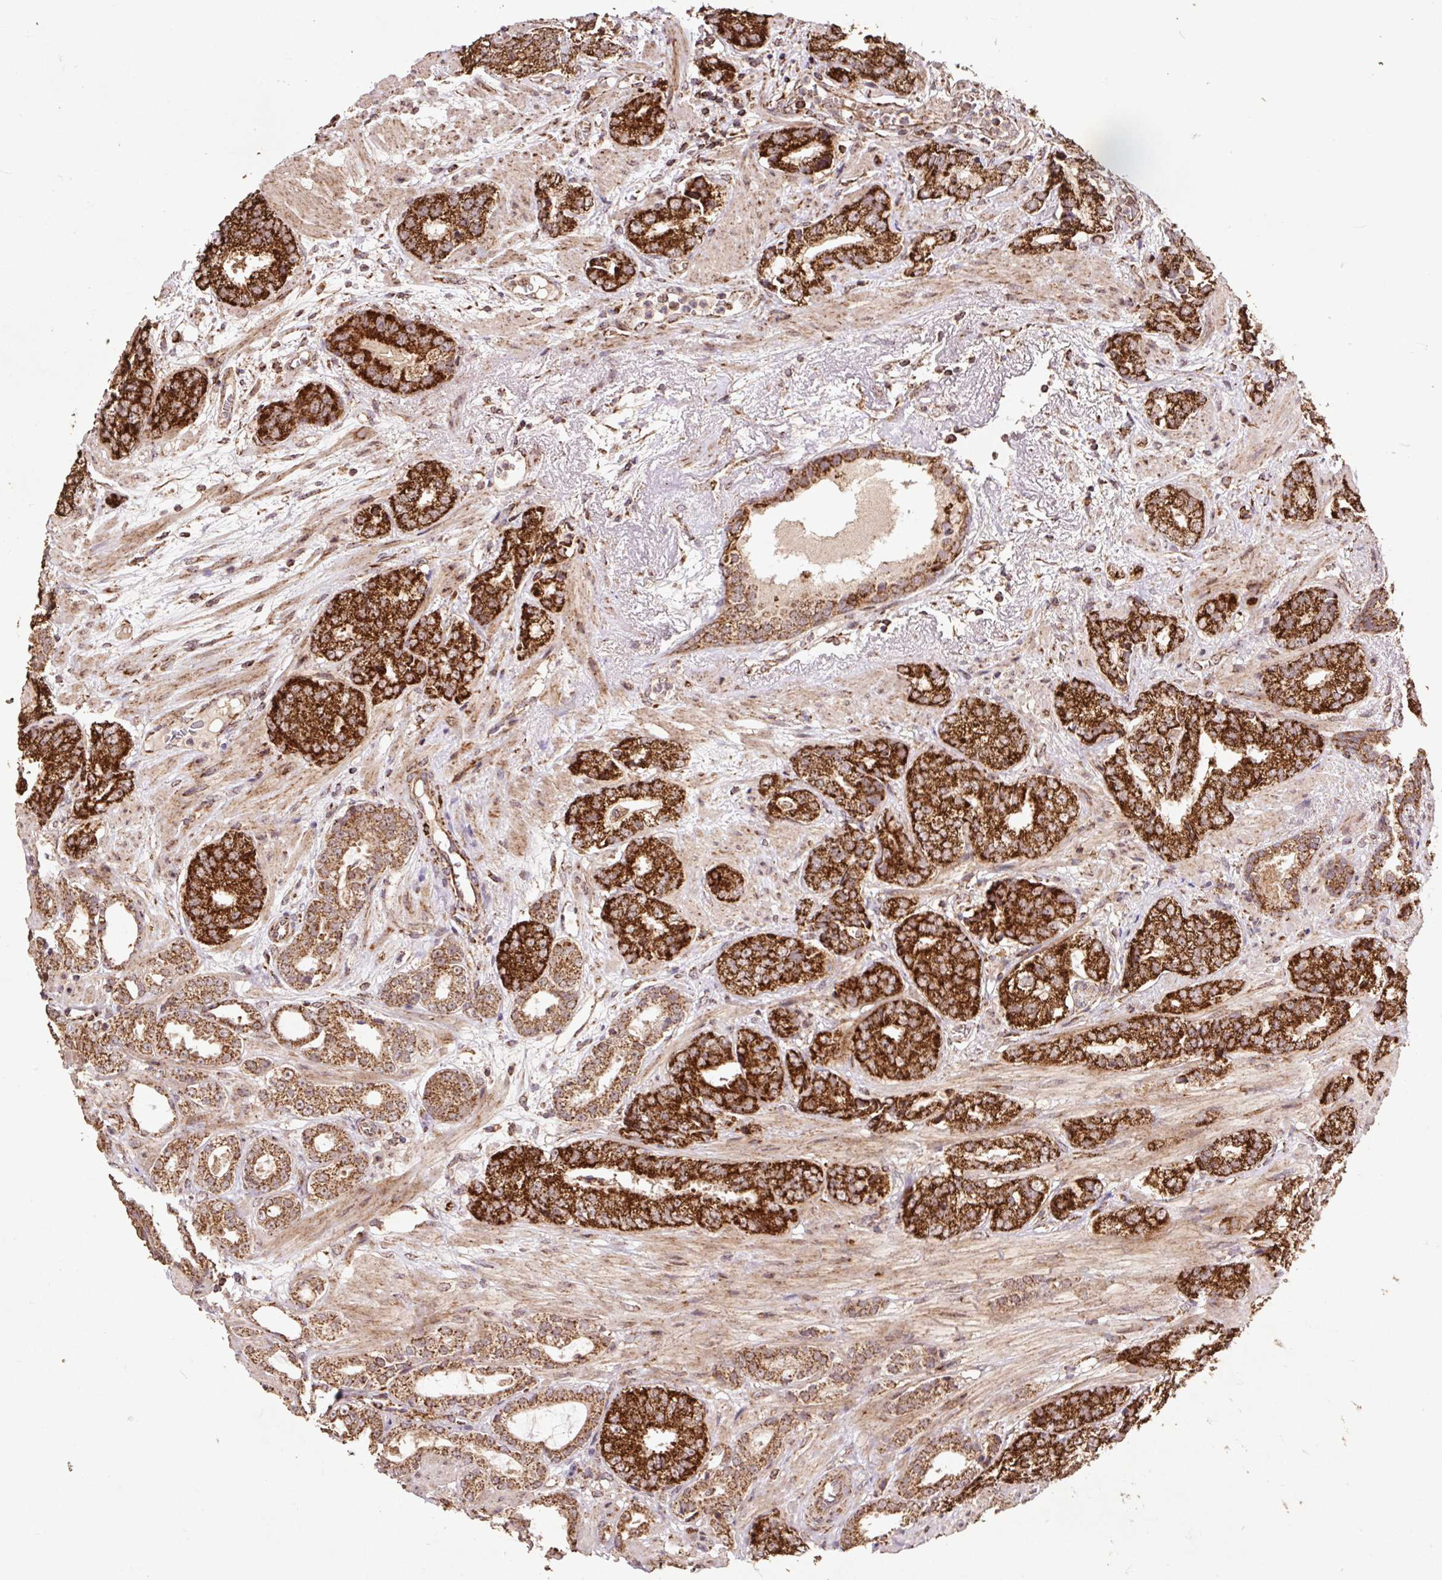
{"staining": {"intensity": "strong", "quantity": ">75%", "location": "cytoplasmic/membranous"}, "tissue": "prostate cancer", "cell_type": "Tumor cells", "image_type": "cancer", "snomed": [{"axis": "morphology", "description": "Adenocarcinoma, High grade"}, {"axis": "topography", "description": "Prostate"}], "caption": "Prostate cancer (adenocarcinoma (high-grade)) stained with a brown dye reveals strong cytoplasmic/membranous positive positivity in about >75% of tumor cells.", "gene": "ATP5F1A", "patient": {"sex": "male", "age": 71}}